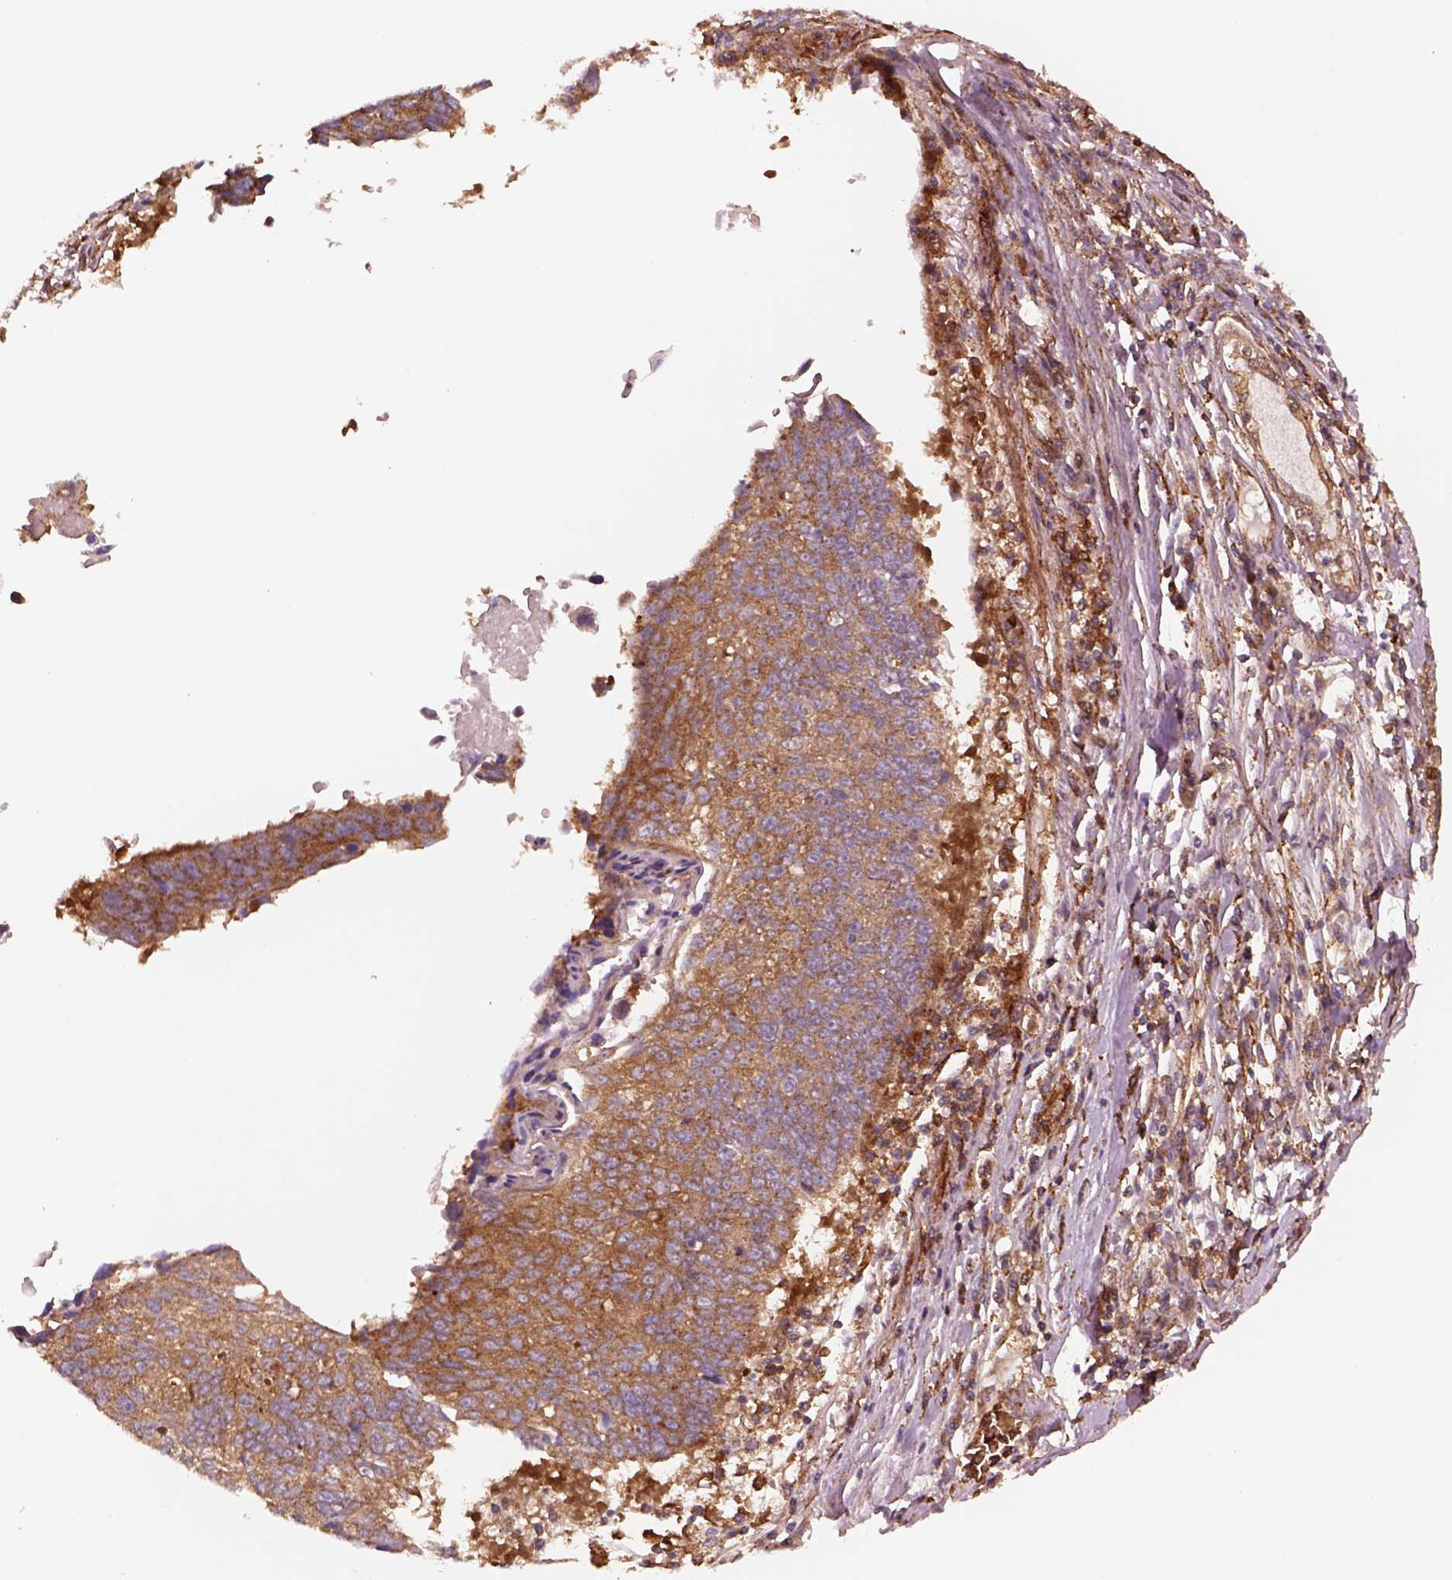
{"staining": {"intensity": "moderate", "quantity": ">75%", "location": "cytoplasmic/membranous"}, "tissue": "lung cancer", "cell_type": "Tumor cells", "image_type": "cancer", "snomed": [{"axis": "morphology", "description": "Squamous cell carcinoma, NOS"}, {"axis": "topography", "description": "Lung"}], "caption": "This is a micrograph of immunohistochemistry staining of lung cancer (squamous cell carcinoma), which shows moderate staining in the cytoplasmic/membranous of tumor cells.", "gene": "WASHC2A", "patient": {"sex": "male", "age": 73}}